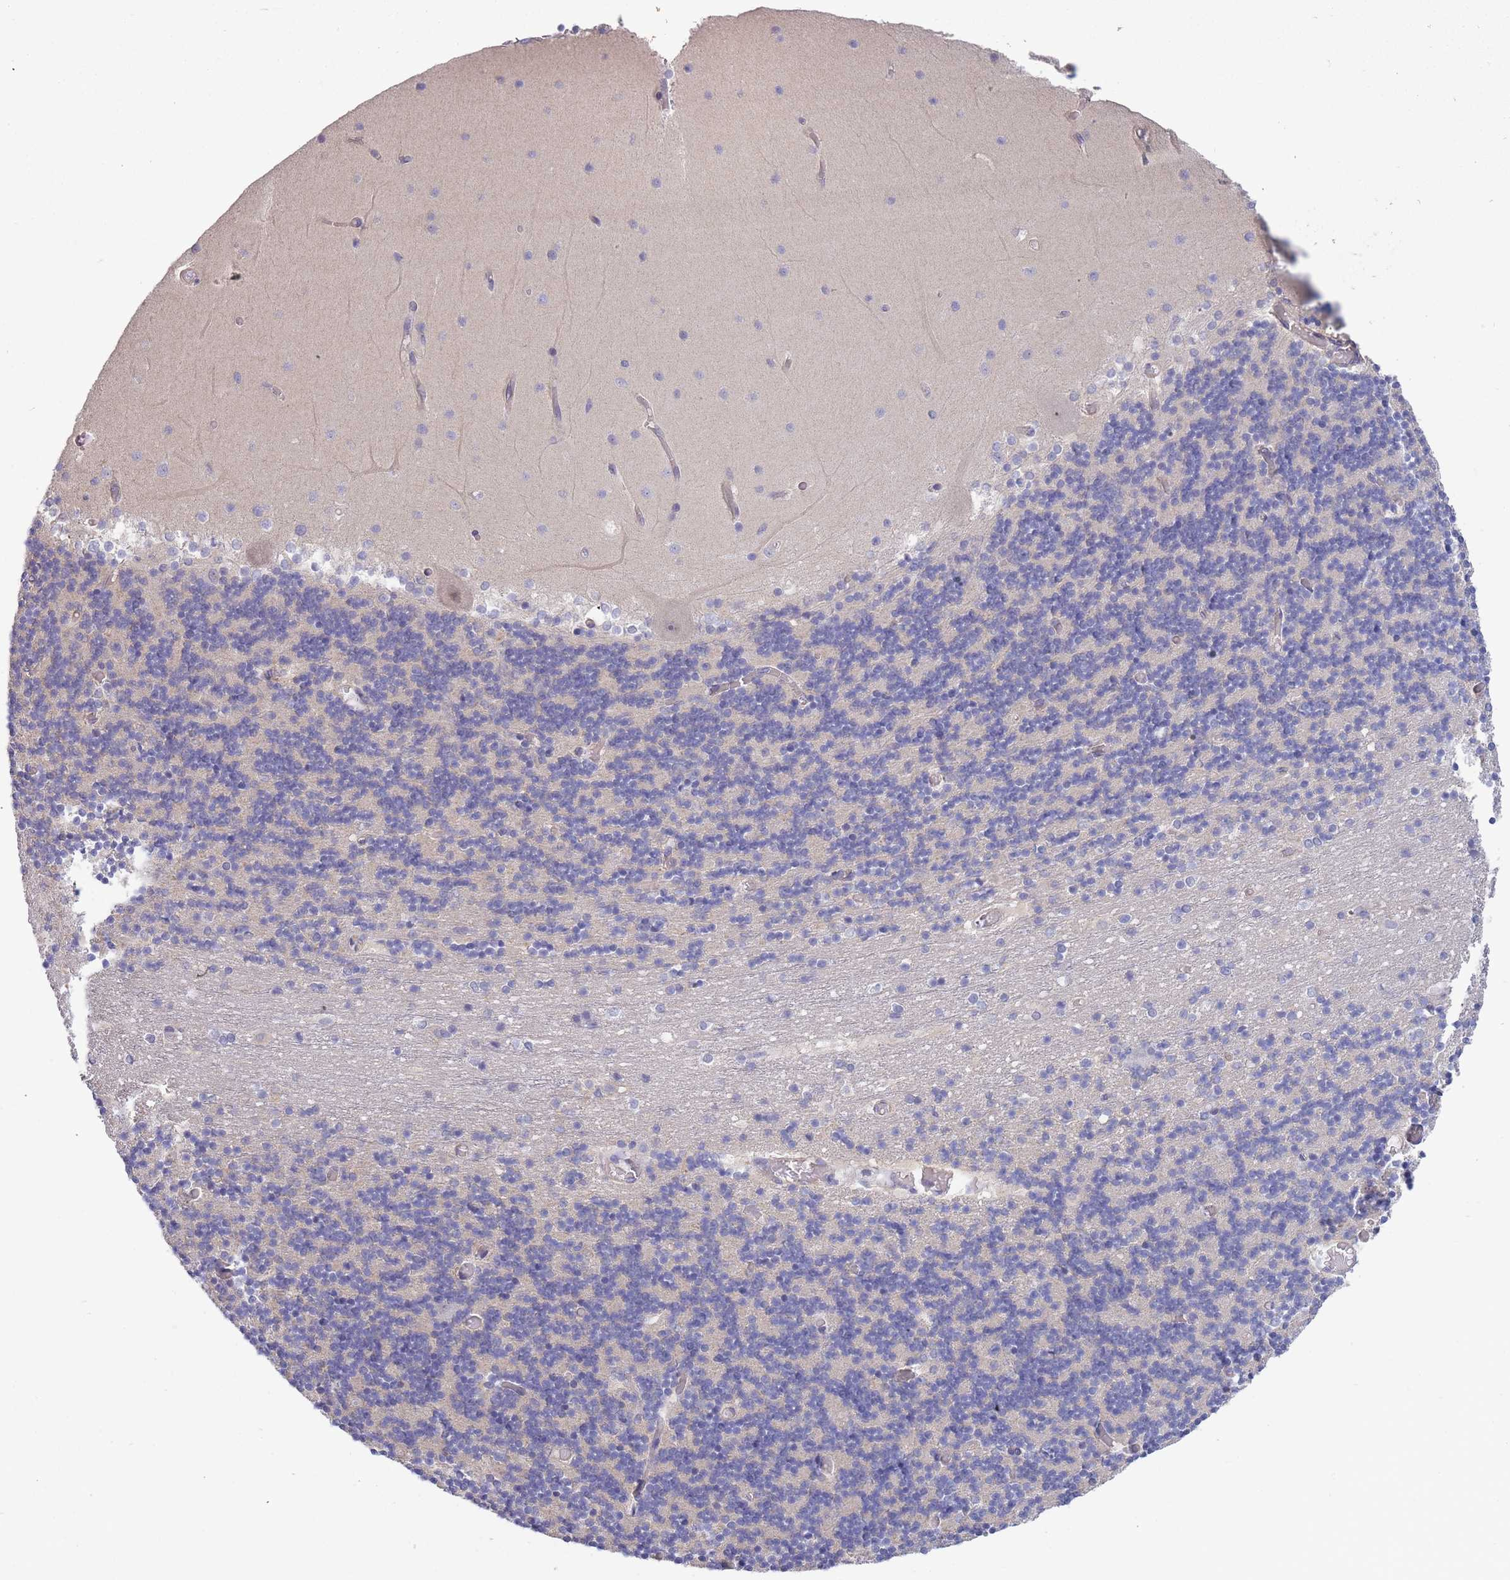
{"staining": {"intensity": "negative", "quantity": "none", "location": "none"}, "tissue": "cerebellum", "cell_type": "Cells in granular layer", "image_type": "normal", "snomed": [{"axis": "morphology", "description": "Normal tissue, NOS"}, {"axis": "topography", "description": "Cerebellum"}], "caption": "Cells in granular layer show no significant protein expression in normal cerebellum.", "gene": "C19orf25", "patient": {"sex": "female", "age": 28}}